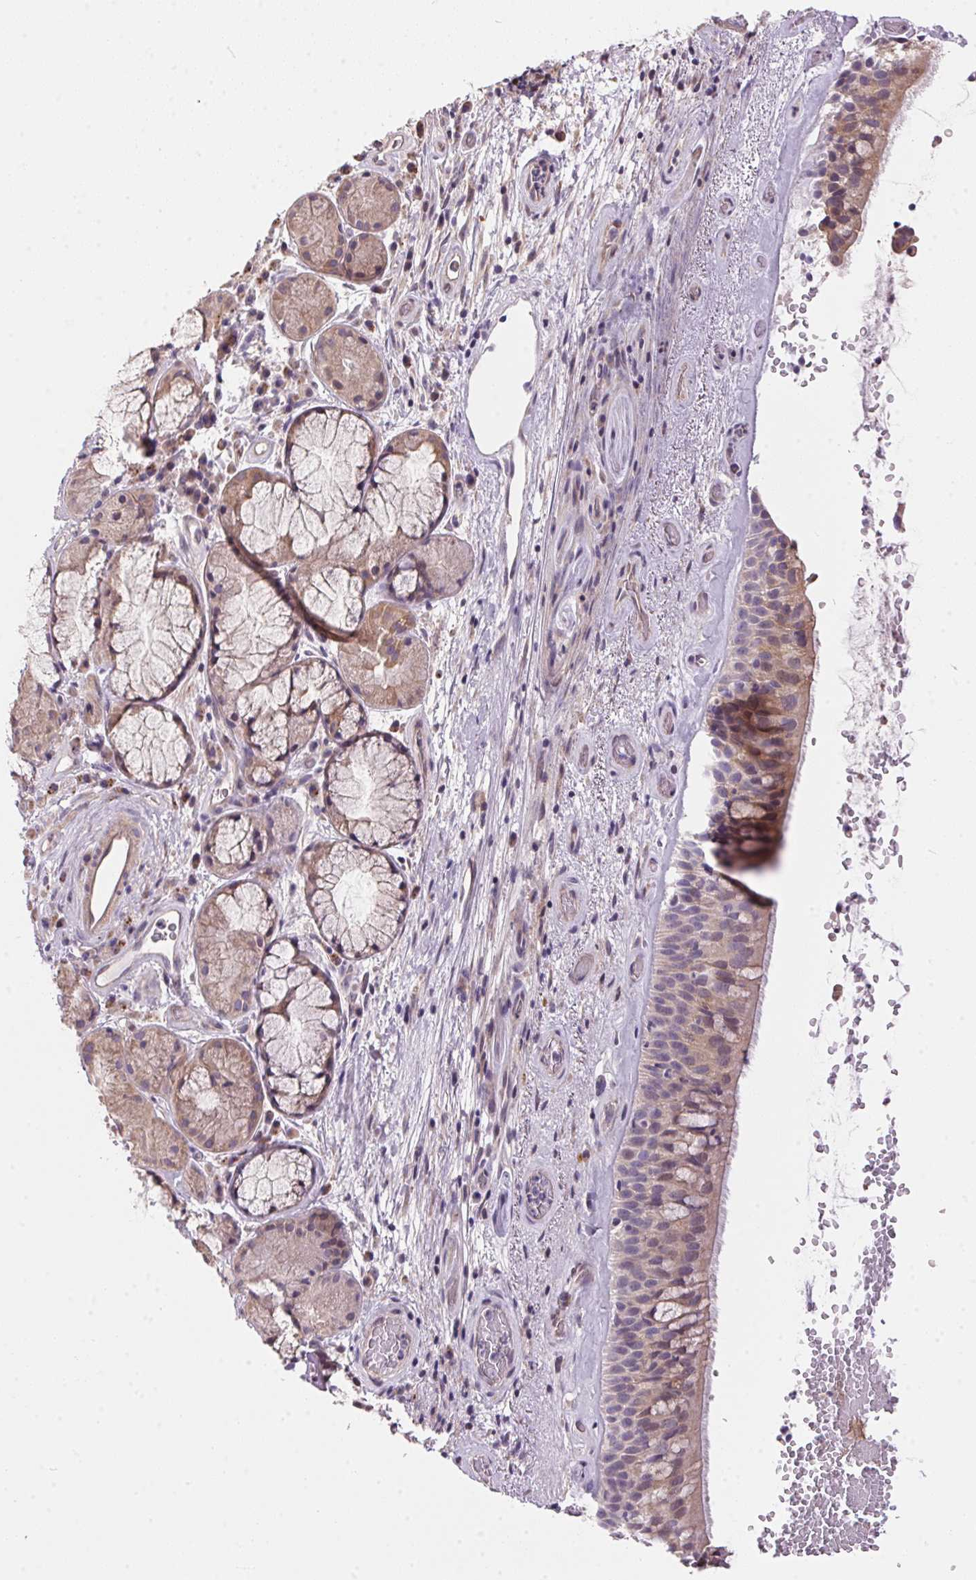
{"staining": {"intensity": "weak", "quantity": "25%-75%", "location": "cytoplasmic/membranous"}, "tissue": "bronchus", "cell_type": "Respiratory epithelial cells", "image_type": "normal", "snomed": [{"axis": "morphology", "description": "Normal tissue, NOS"}, {"axis": "topography", "description": "Bronchus"}], "caption": "Weak cytoplasmic/membranous staining for a protein is identified in about 25%-75% of respiratory epithelial cells of unremarkable bronchus using IHC.", "gene": "UNC13B", "patient": {"sex": "male", "age": 48}}